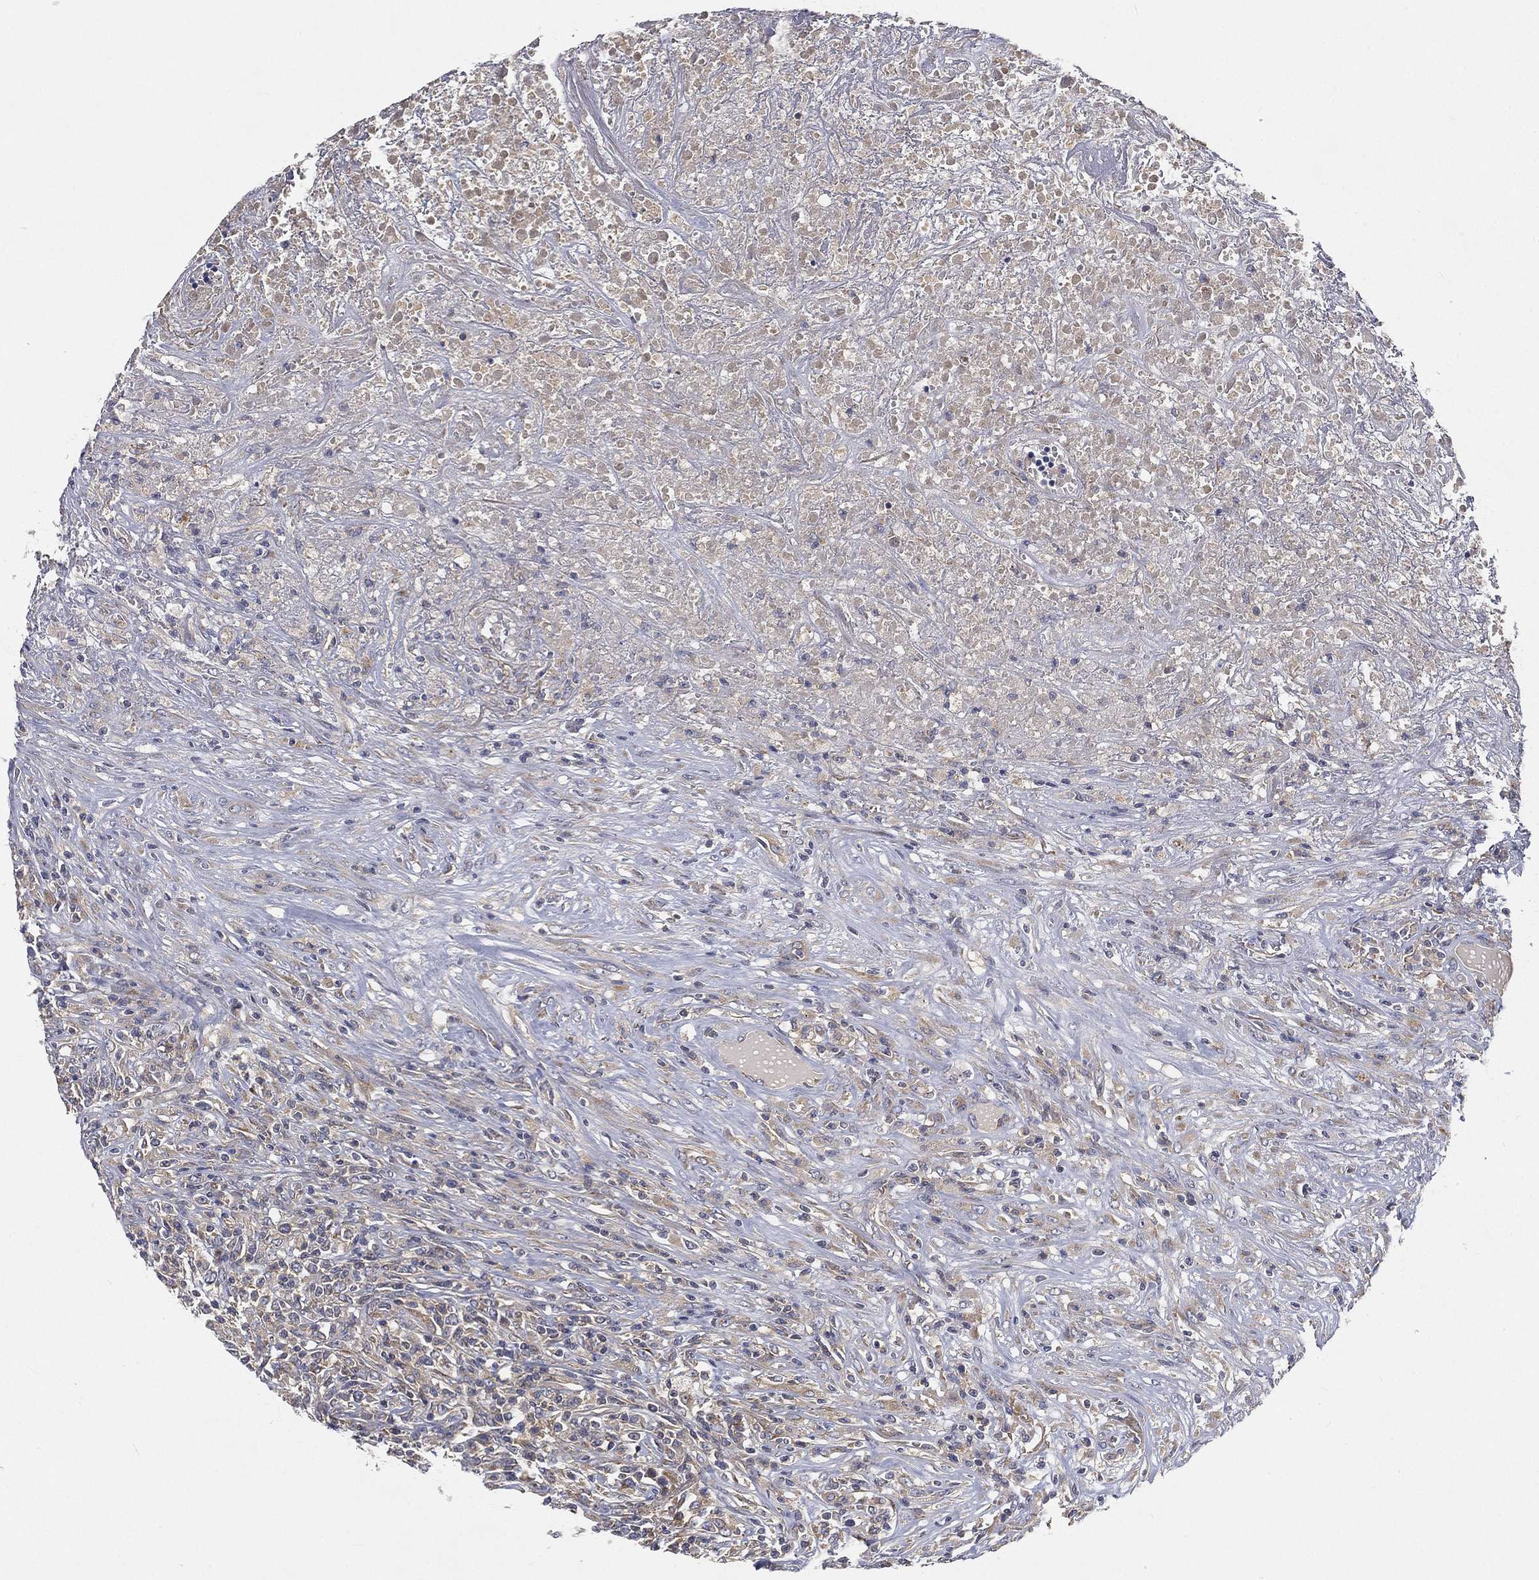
{"staining": {"intensity": "negative", "quantity": "none", "location": "none"}, "tissue": "lymphoma", "cell_type": "Tumor cells", "image_type": "cancer", "snomed": [{"axis": "morphology", "description": "Malignant lymphoma, non-Hodgkin's type, High grade"}, {"axis": "topography", "description": "Lung"}], "caption": "This is a micrograph of IHC staining of lymphoma, which shows no expression in tumor cells.", "gene": "CTSL", "patient": {"sex": "male", "age": 79}}